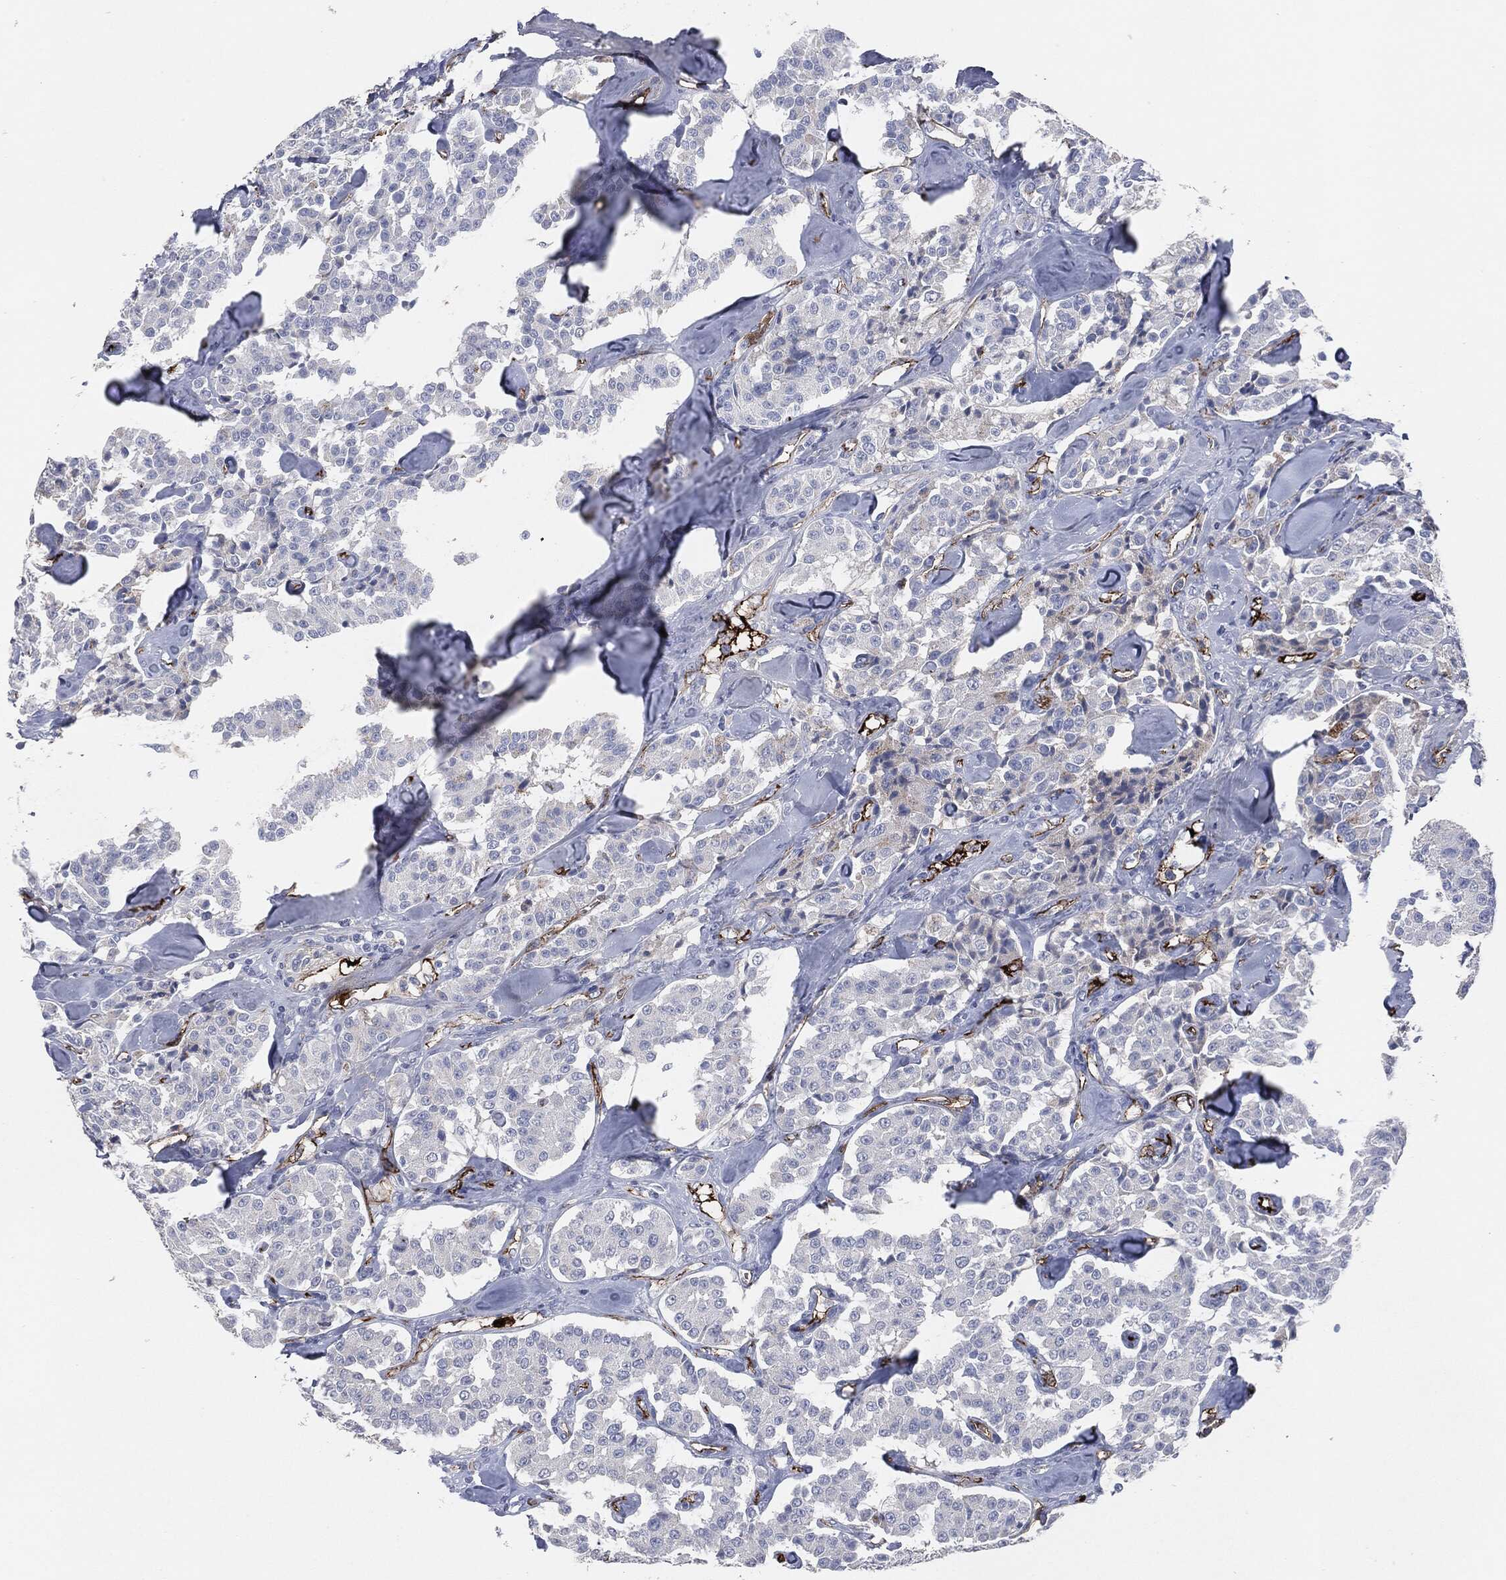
{"staining": {"intensity": "negative", "quantity": "none", "location": "none"}, "tissue": "carcinoid", "cell_type": "Tumor cells", "image_type": "cancer", "snomed": [{"axis": "morphology", "description": "Carcinoid, malignant, NOS"}, {"axis": "topography", "description": "Pancreas"}], "caption": "An image of malignant carcinoid stained for a protein exhibits no brown staining in tumor cells.", "gene": "APOB", "patient": {"sex": "male", "age": 41}}